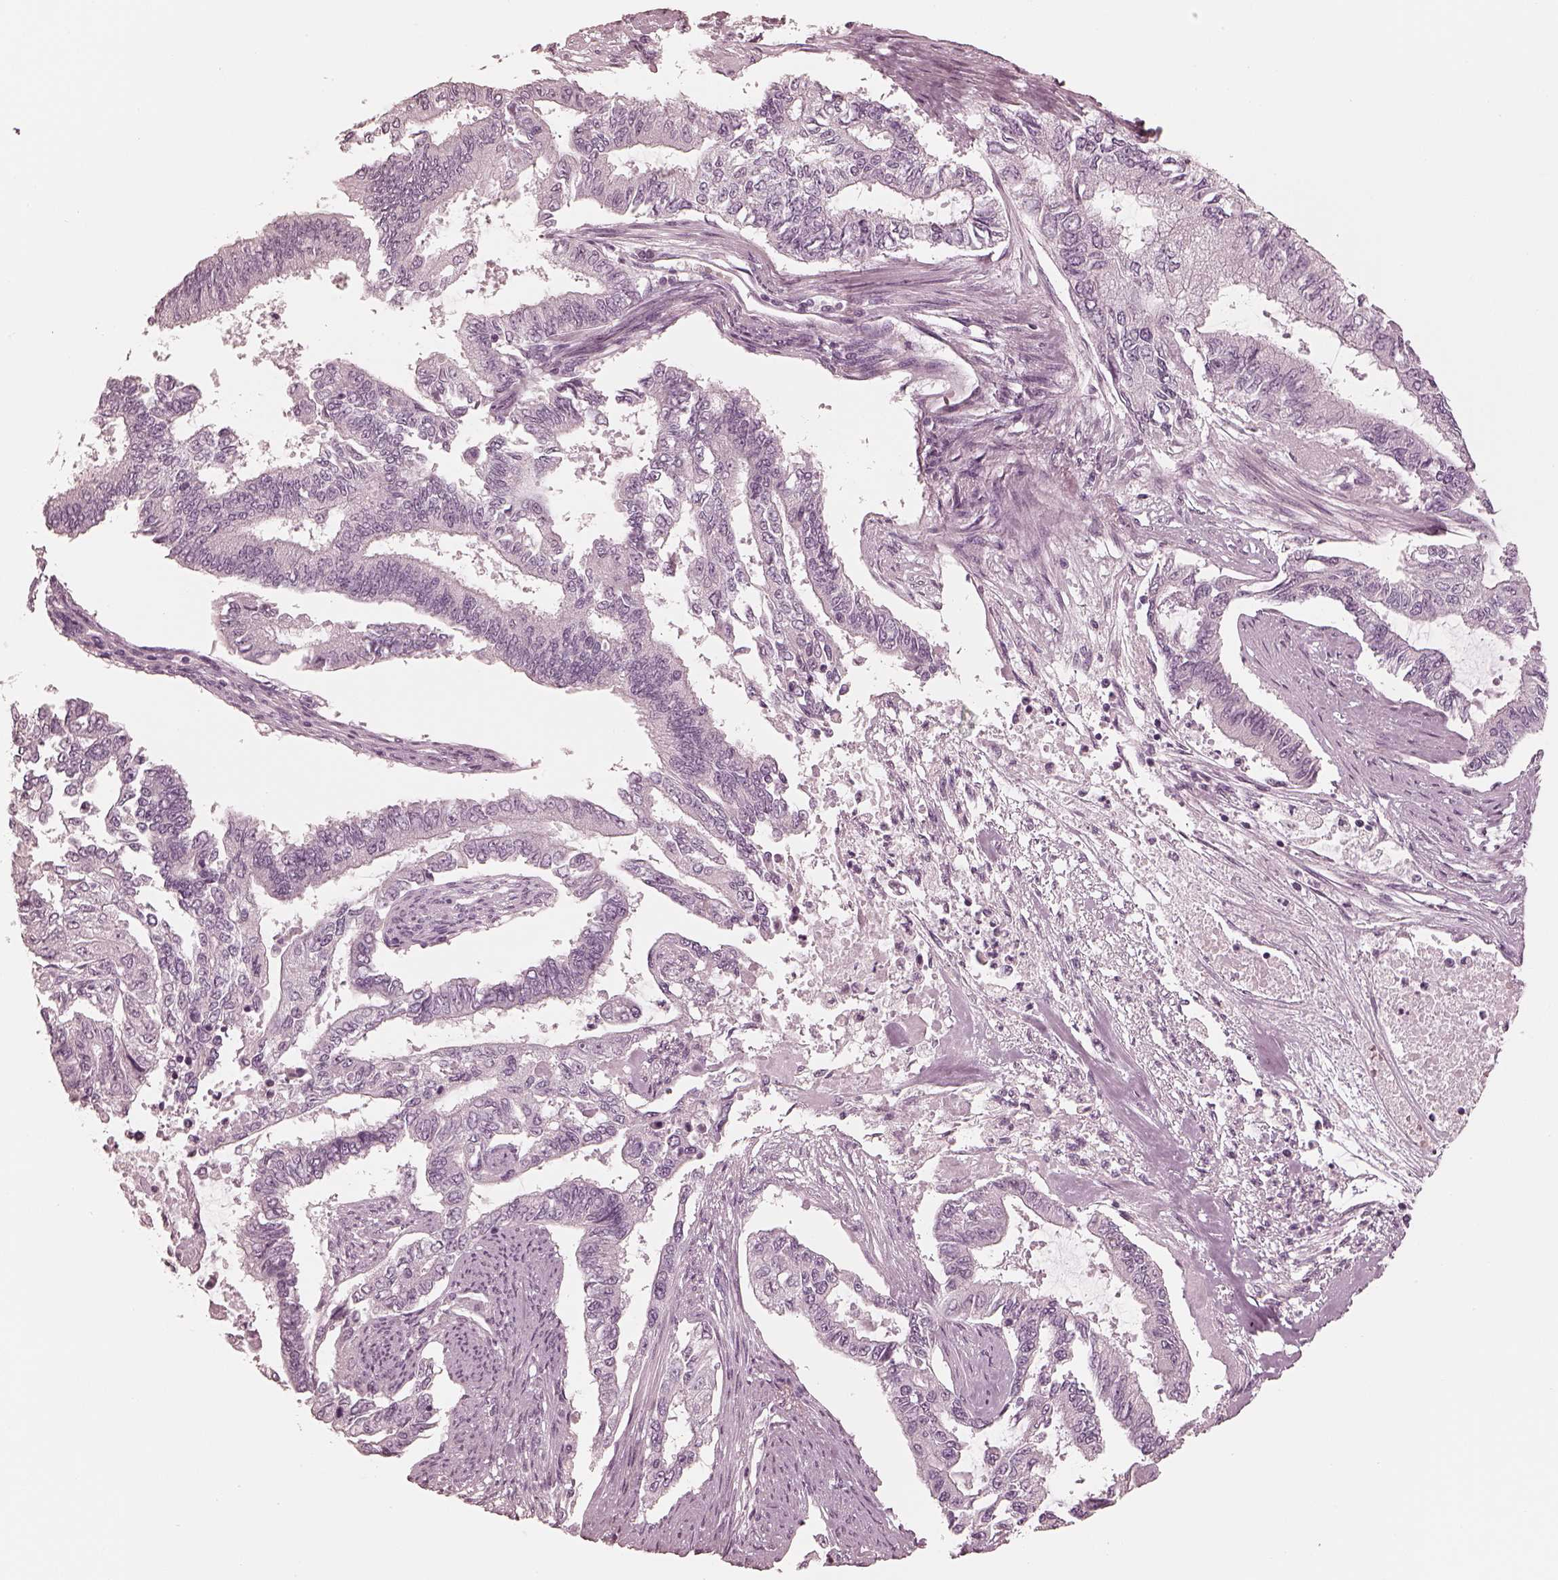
{"staining": {"intensity": "negative", "quantity": "none", "location": "none"}, "tissue": "endometrial cancer", "cell_type": "Tumor cells", "image_type": "cancer", "snomed": [{"axis": "morphology", "description": "Adenocarcinoma, NOS"}, {"axis": "topography", "description": "Uterus"}], "caption": "Tumor cells show no significant protein expression in endometrial cancer.", "gene": "CALR3", "patient": {"sex": "female", "age": 59}}